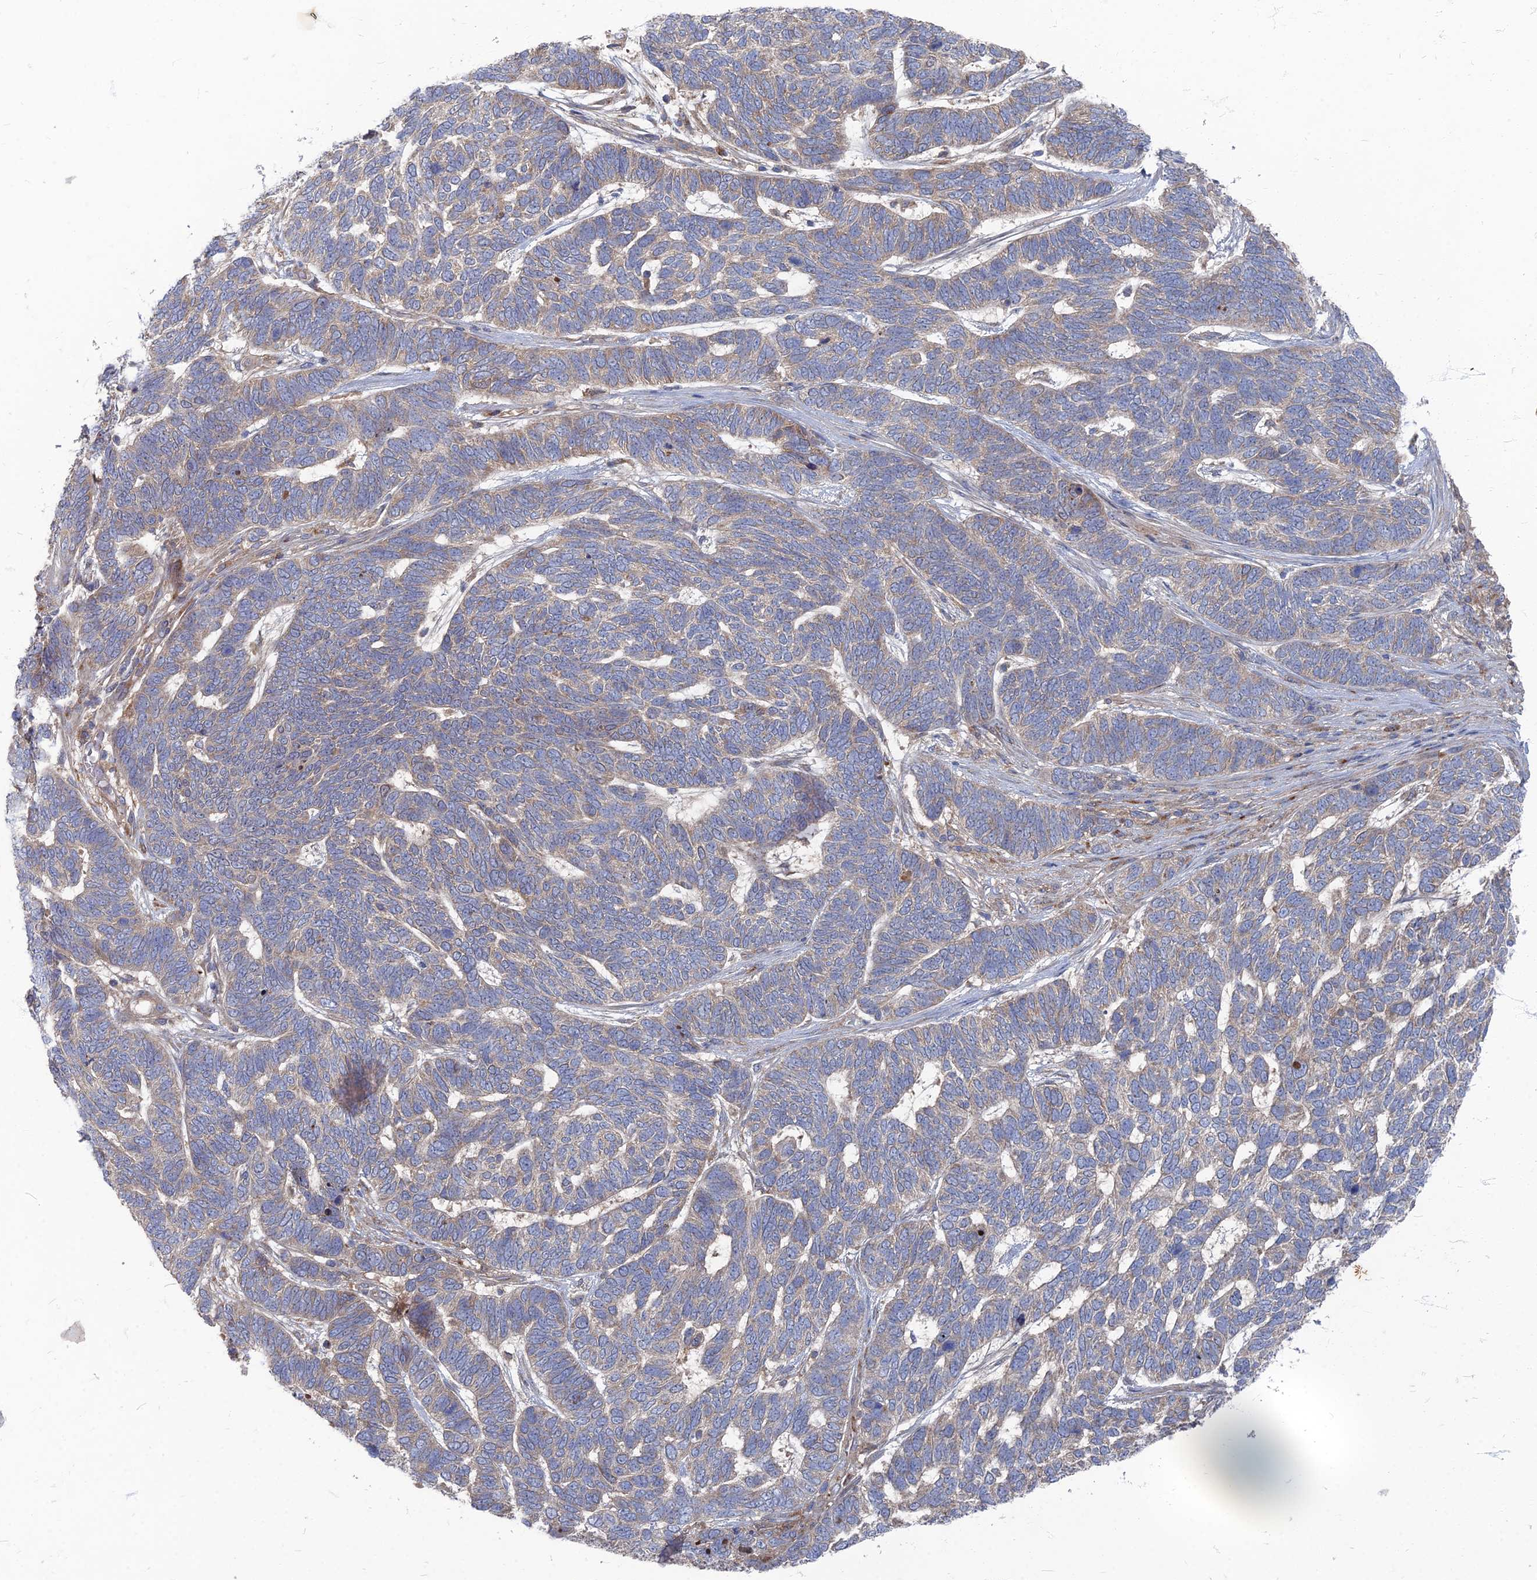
{"staining": {"intensity": "weak", "quantity": "25%-75%", "location": "cytoplasmic/membranous"}, "tissue": "skin cancer", "cell_type": "Tumor cells", "image_type": "cancer", "snomed": [{"axis": "morphology", "description": "Basal cell carcinoma"}, {"axis": "topography", "description": "Skin"}], "caption": "Approximately 25%-75% of tumor cells in basal cell carcinoma (skin) show weak cytoplasmic/membranous protein expression as visualized by brown immunohistochemical staining.", "gene": "PPCDC", "patient": {"sex": "female", "age": 65}}